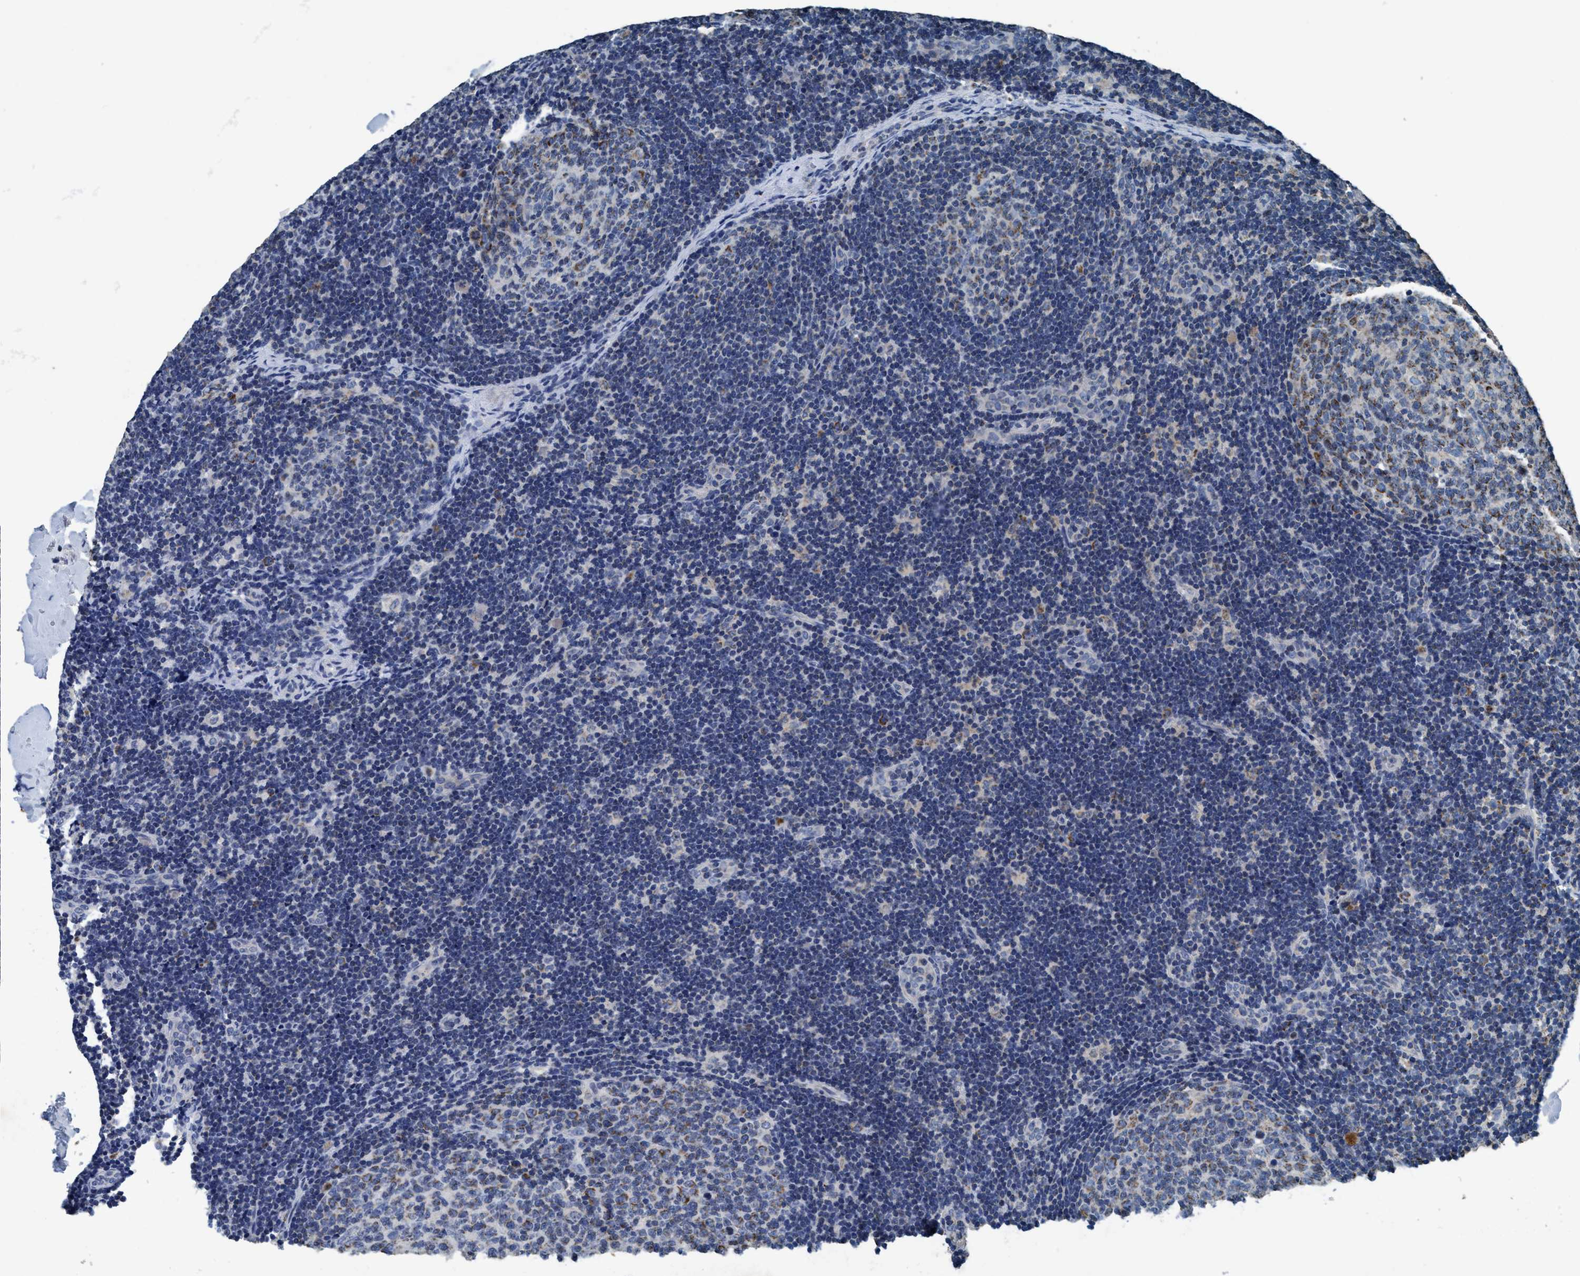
{"staining": {"intensity": "moderate", "quantity": ">75%", "location": "cytoplasmic/membranous"}, "tissue": "lymph node", "cell_type": "Germinal center cells", "image_type": "normal", "snomed": [{"axis": "morphology", "description": "Normal tissue, NOS"}, {"axis": "topography", "description": "Lymph node"}], "caption": "Immunohistochemistry (IHC) micrograph of unremarkable lymph node: lymph node stained using immunohistochemistry displays medium levels of moderate protein expression localized specifically in the cytoplasmic/membranous of germinal center cells, appearing as a cytoplasmic/membranous brown color.", "gene": "ANKFN1", "patient": {"sex": "female", "age": 14}}